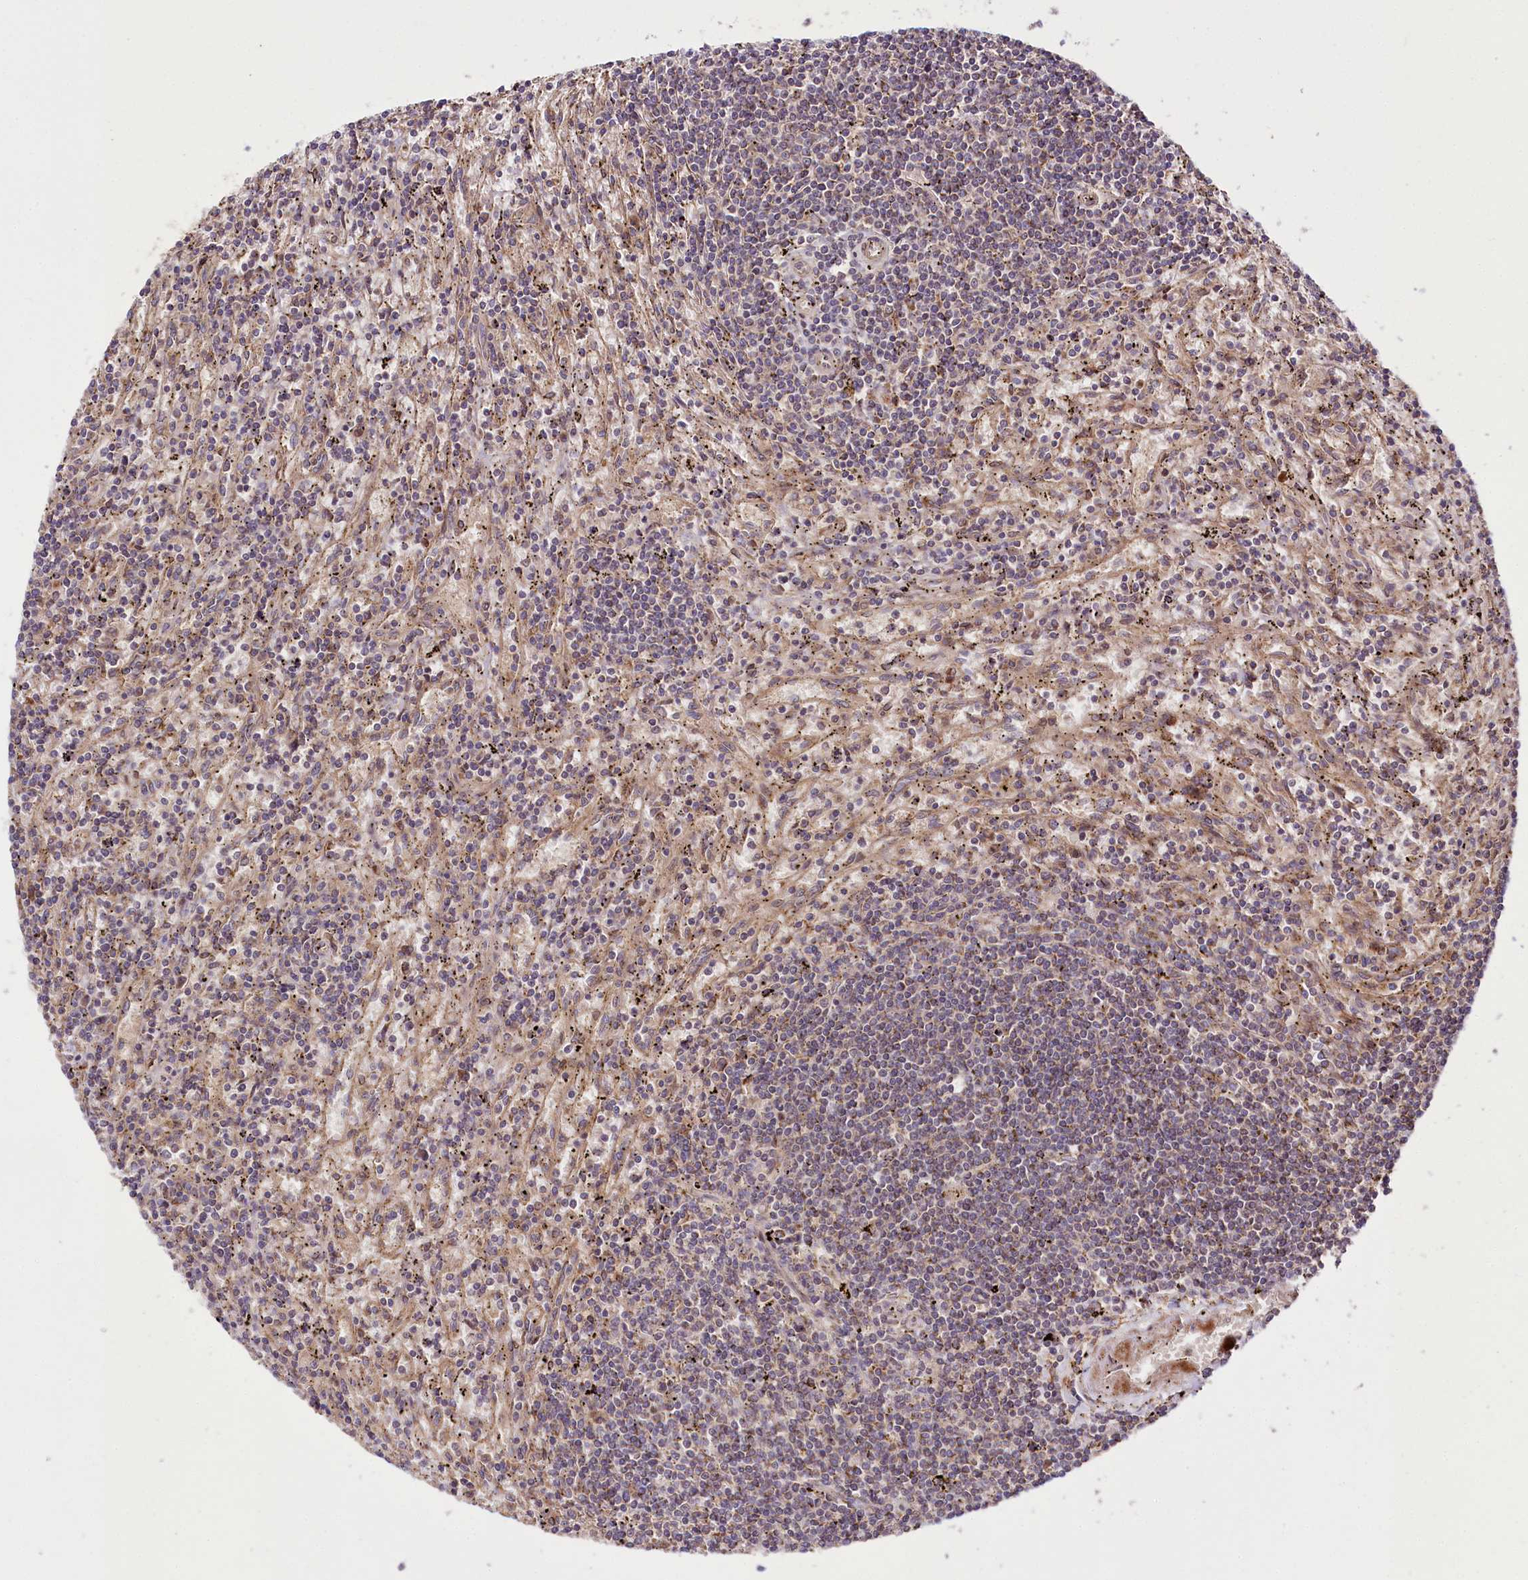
{"staining": {"intensity": "negative", "quantity": "none", "location": "none"}, "tissue": "lymphoma", "cell_type": "Tumor cells", "image_type": "cancer", "snomed": [{"axis": "morphology", "description": "Malignant lymphoma, non-Hodgkin's type, Low grade"}, {"axis": "topography", "description": "Spleen"}], "caption": "This histopathology image is of low-grade malignant lymphoma, non-Hodgkin's type stained with IHC to label a protein in brown with the nuclei are counter-stained blue. There is no staining in tumor cells.", "gene": "RAB7A", "patient": {"sex": "male", "age": 76}}